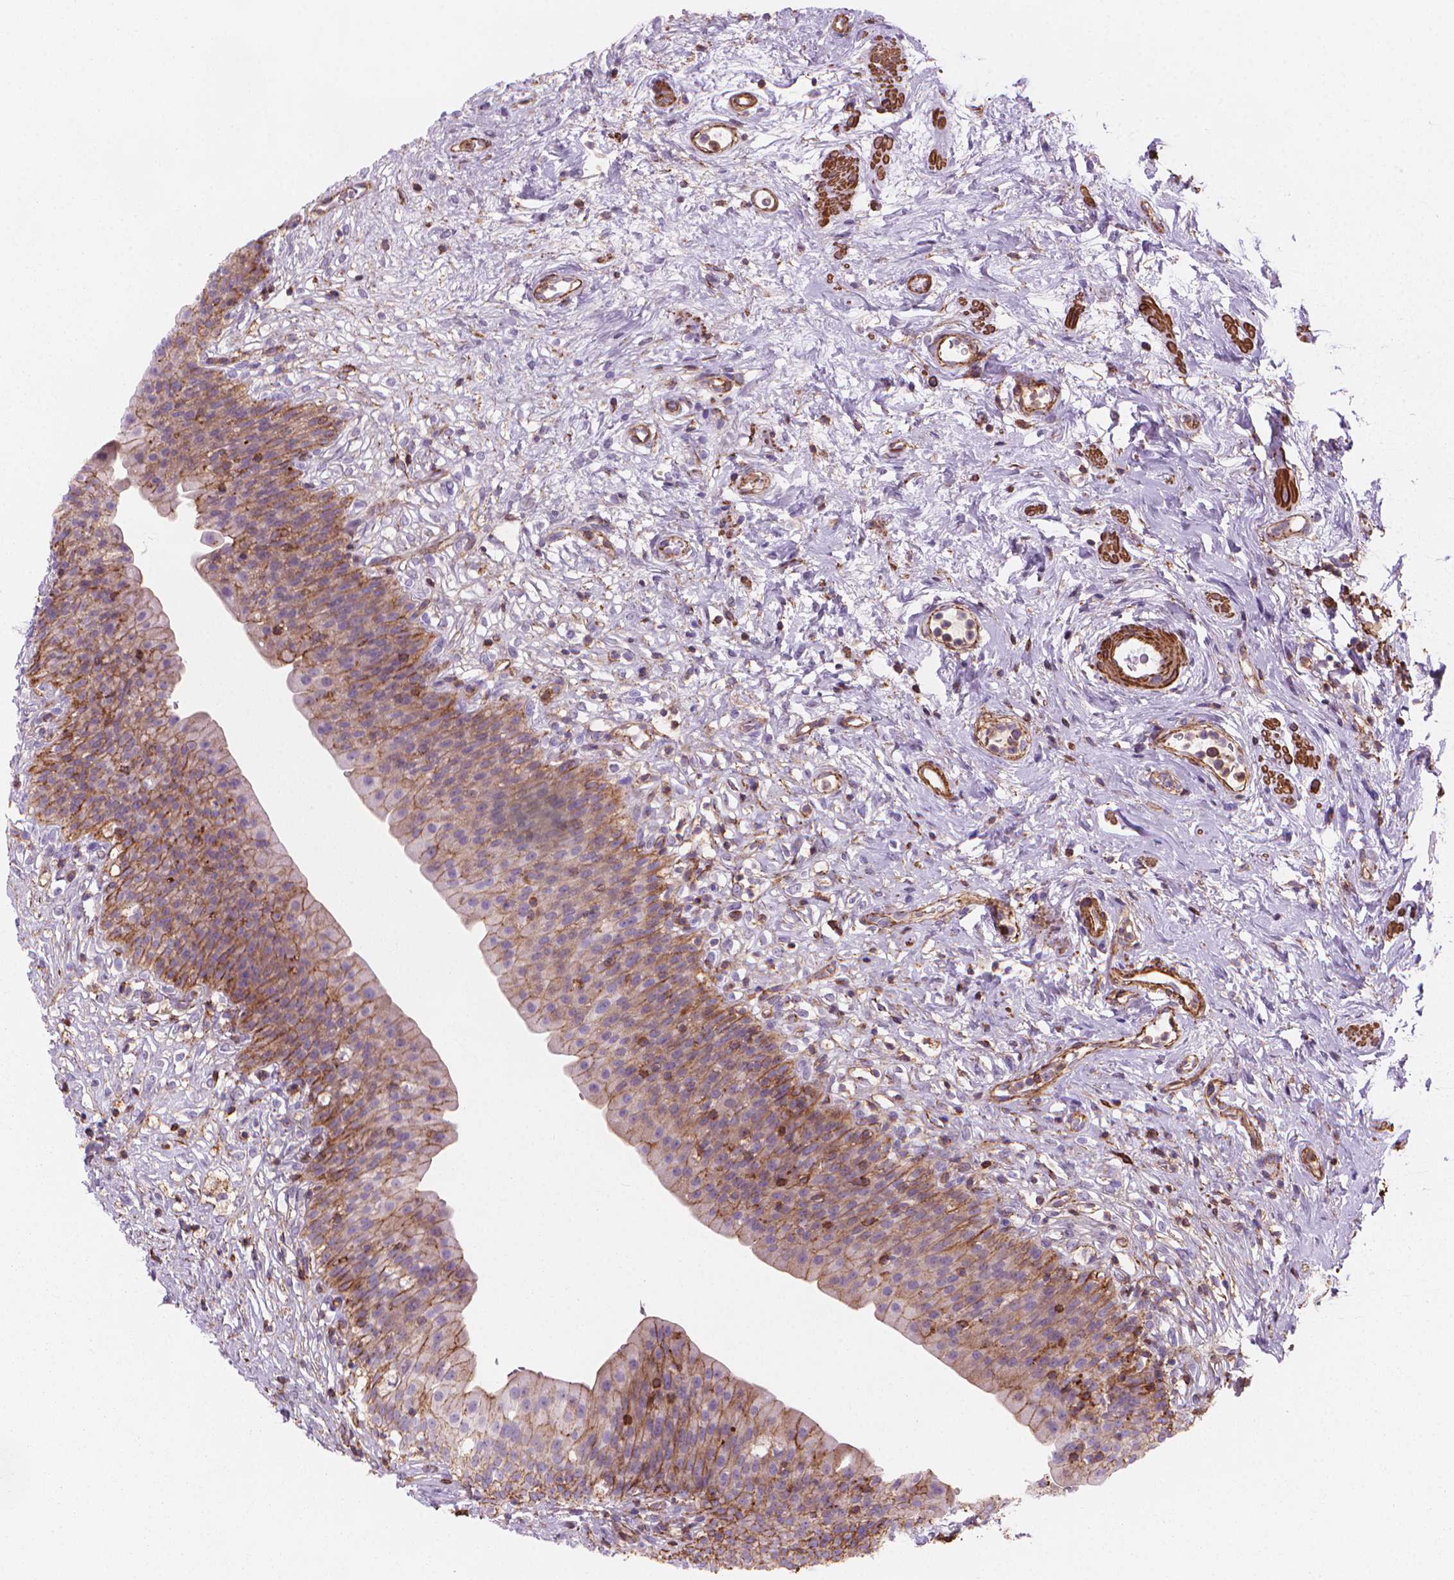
{"staining": {"intensity": "moderate", "quantity": "25%-75%", "location": "cytoplasmic/membranous"}, "tissue": "urinary bladder", "cell_type": "Urothelial cells", "image_type": "normal", "snomed": [{"axis": "morphology", "description": "Normal tissue, NOS"}, {"axis": "topography", "description": "Urinary bladder"}], "caption": "Immunohistochemistry (IHC) image of benign urinary bladder: human urinary bladder stained using immunohistochemistry (IHC) demonstrates medium levels of moderate protein expression localized specifically in the cytoplasmic/membranous of urothelial cells, appearing as a cytoplasmic/membranous brown color.", "gene": "PATJ", "patient": {"sex": "male", "age": 76}}